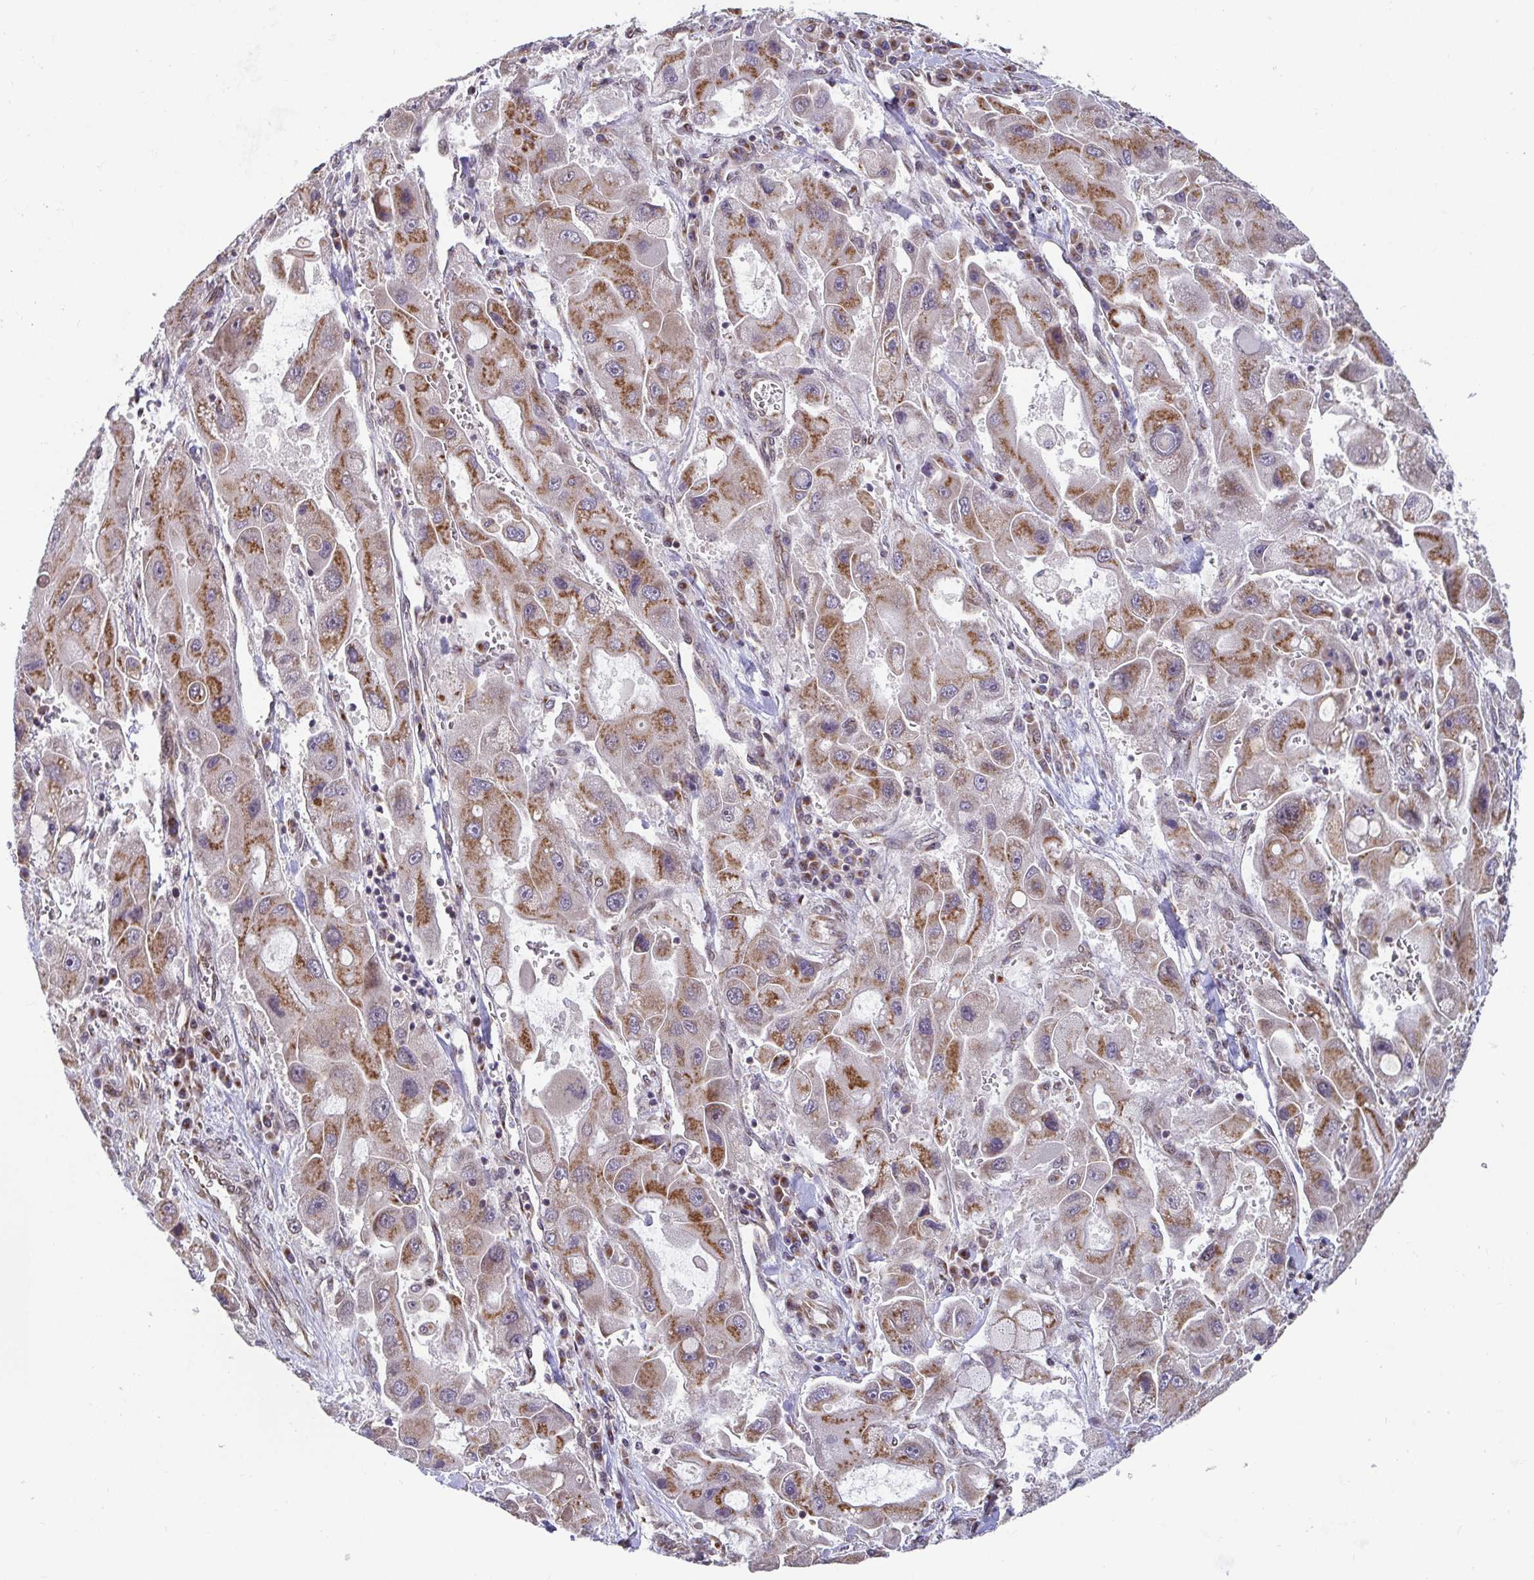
{"staining": {"intensity": "moderate", "quantity": ">75%", "location": "cytoplasmic/membranous"}, "tissue": "liver cancer", "cell_type": "Tumor cells", "image_type": "cancer", "snomed": [{"axis": "morphology", "description": "Carcinoma, Hepatocellular, NOS"}, {"axis": "topography", "description": "Liver"}], "caption": "Moderate cytoplasmic/membranous expression for a protein is identified in approximately >75% of tumor cells of liver cancer (hepatocellular carcinoma) using immunohistochemistry (IHC).", "gene": "ATP5MJ", "patient": {"sex": "male", "age": 24}}